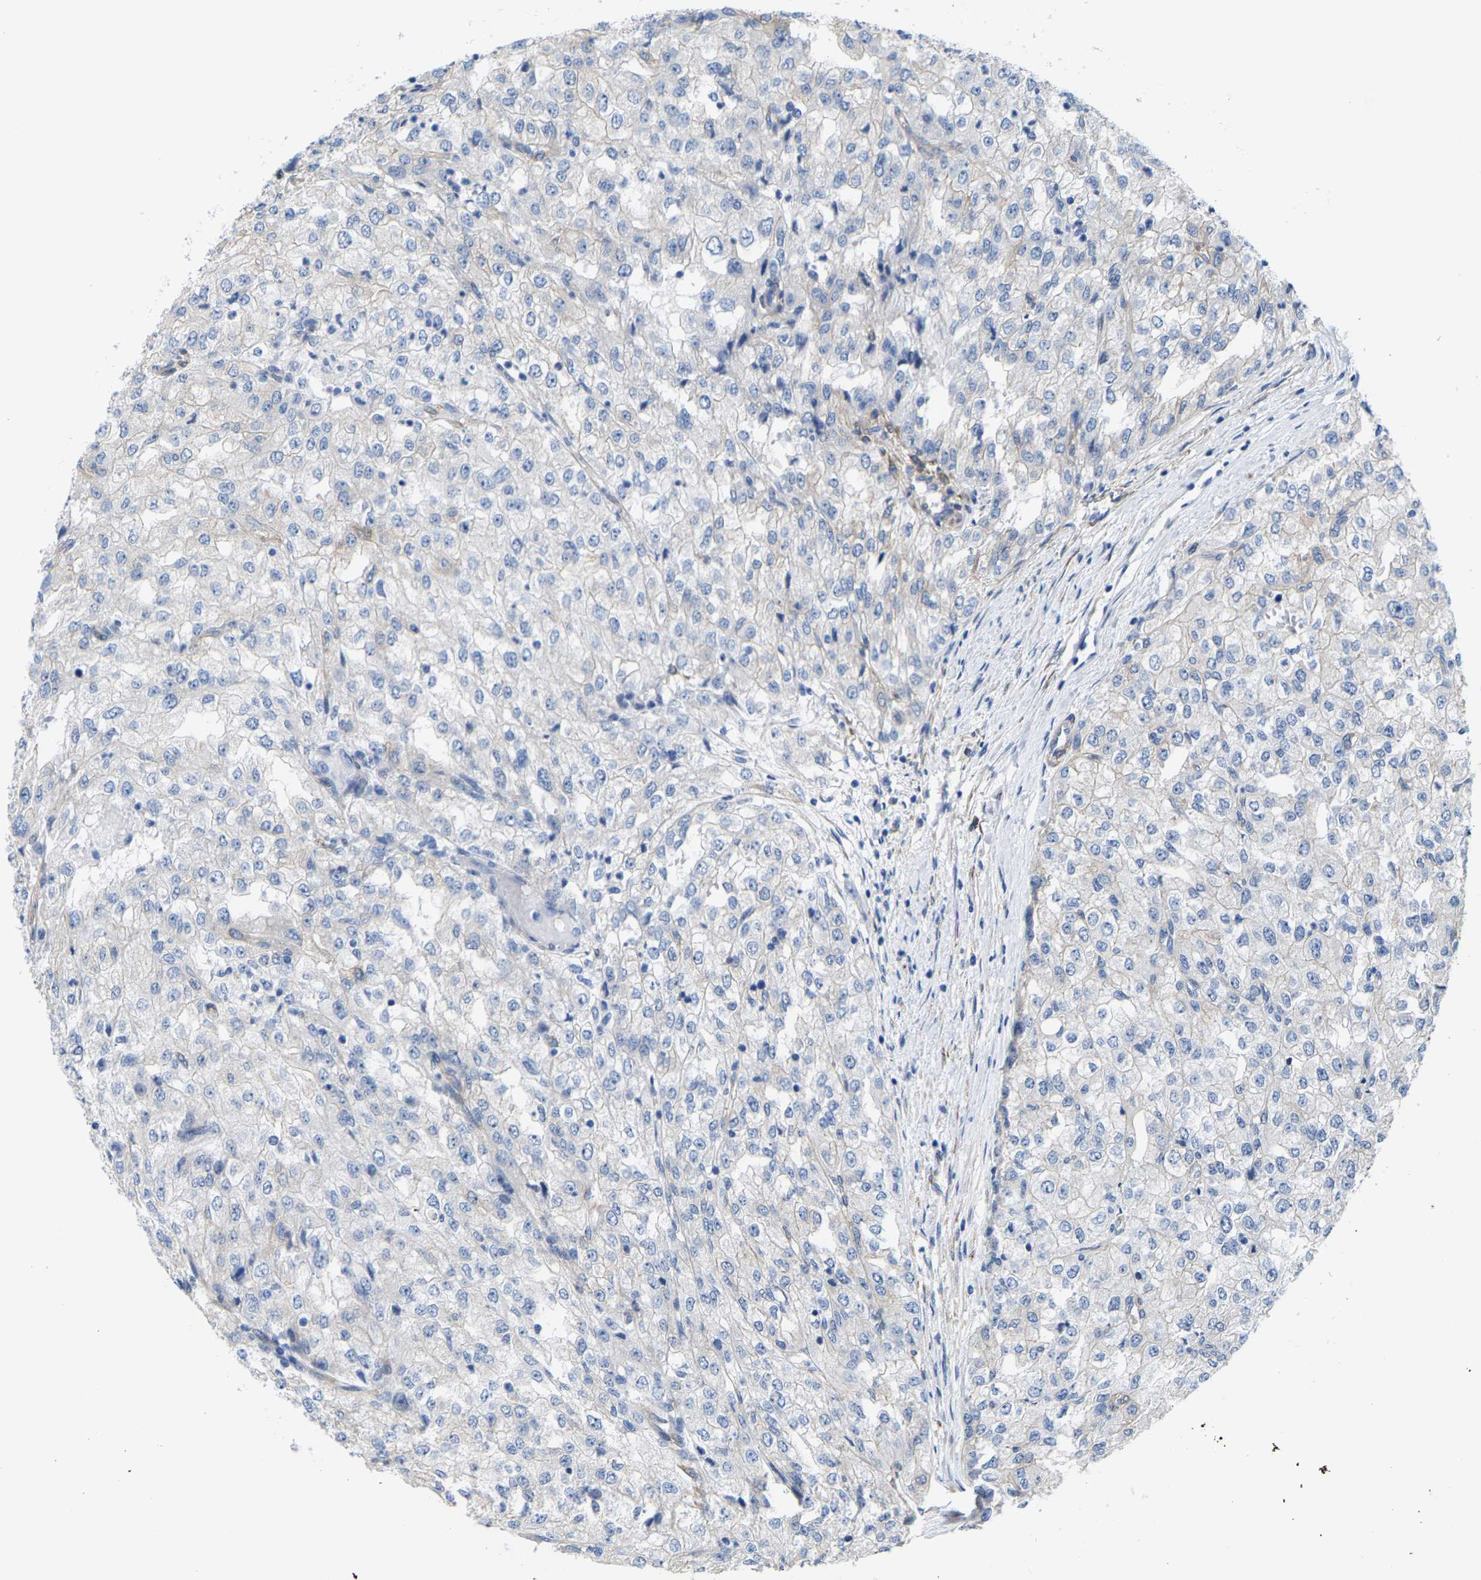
{"staining": {"intensity": "negative", "quantity": "none", "location": "none"}, "tissue": "renal cancer", "cell_type": "Tumor cells", "image_type": "cancer", "snomed": [{"axis": "morphology", "description": "Adenocarcinoma, NOS"}, {"axis": "topography", "description": "Kidney"}], "caption": "Protein analysis of renal cancer (adenocarcinoma) shows no significant staining in tumor cells.", "gene": "DSCAM", "patient": {"sex": "female", "age": 54}}